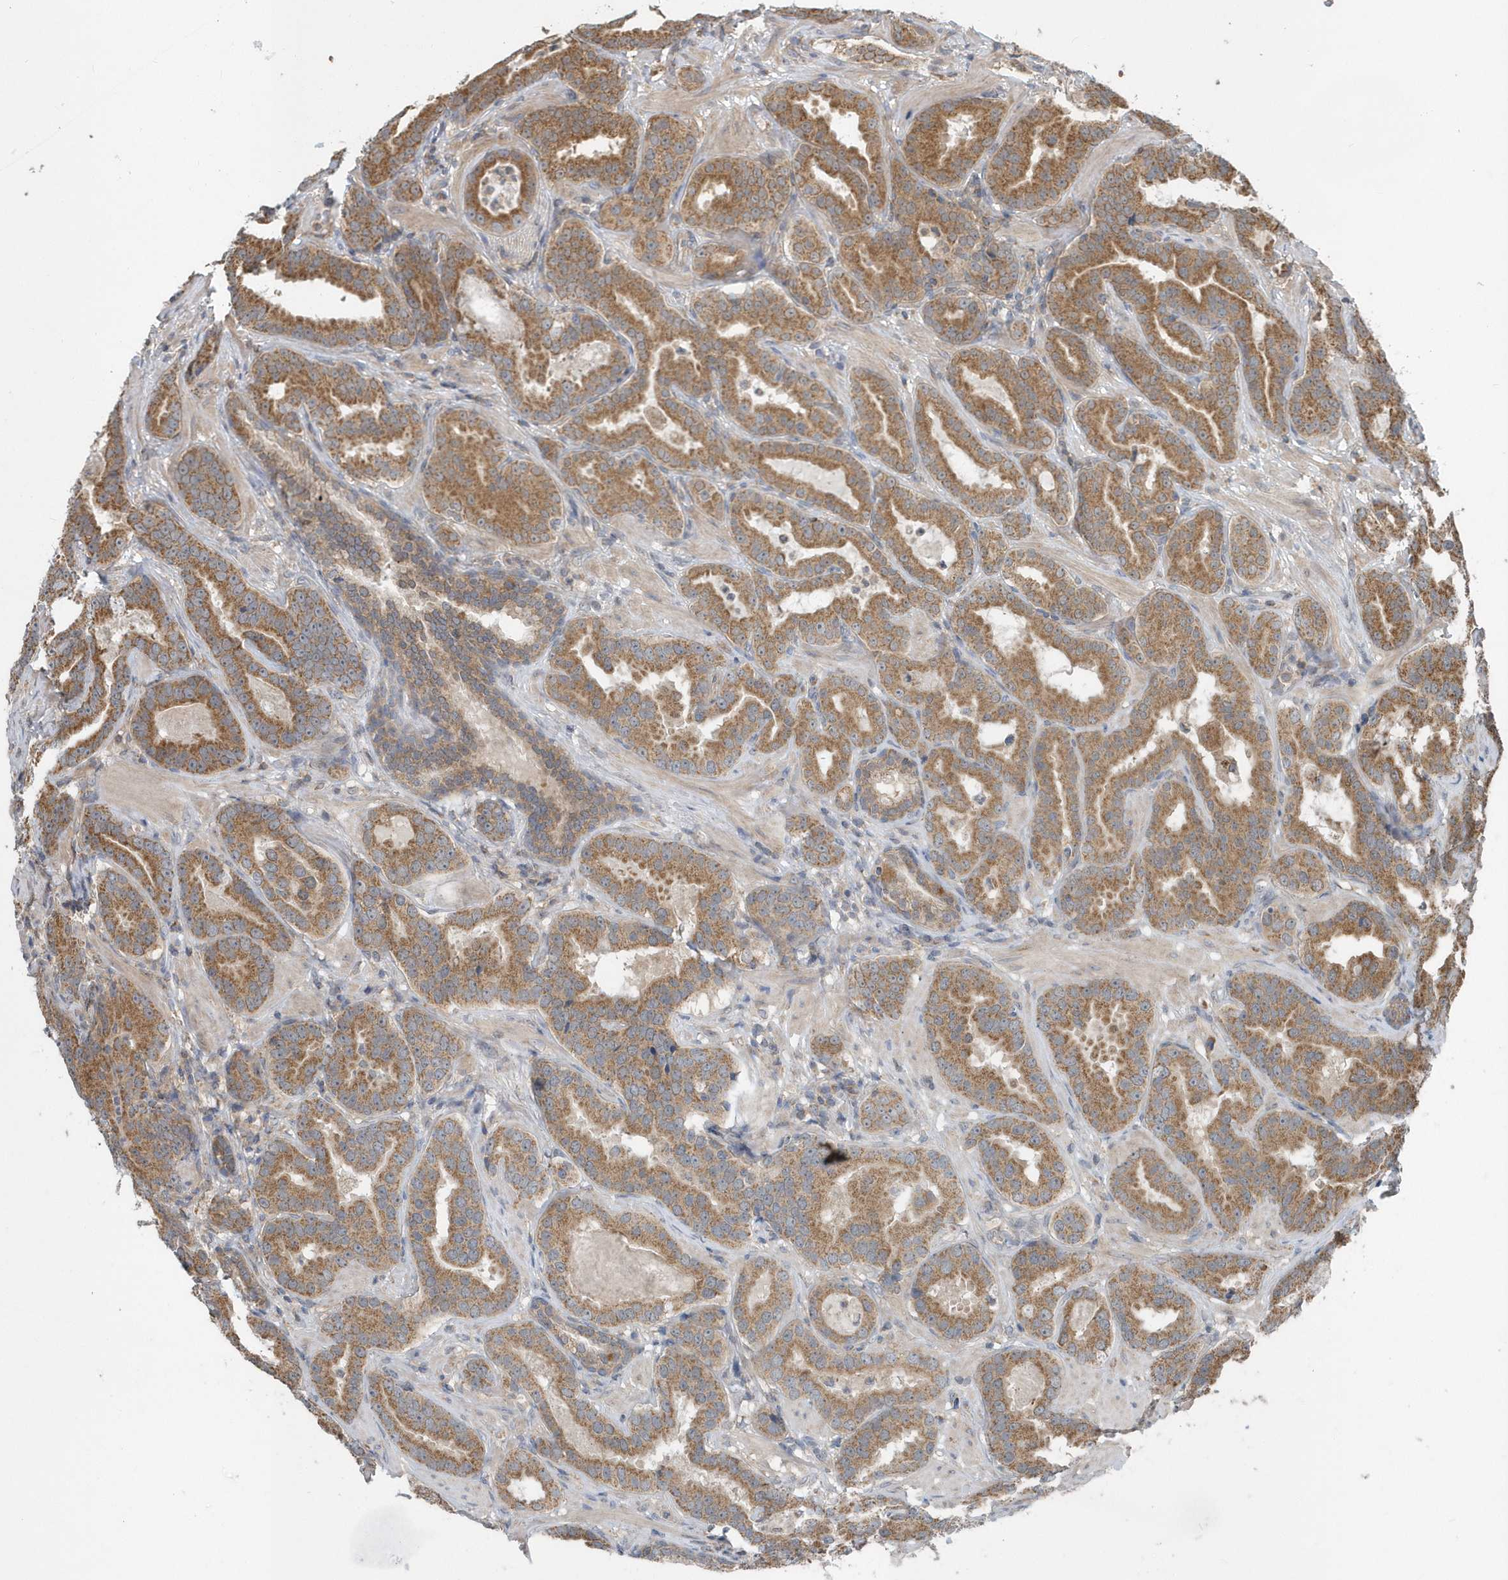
{"staining": {"intensity": "moderate", "quantity": ">75%", "location": "cytoplasmic/membranous"}, "tissue": "prostate cancer", "cell_type": "Tumor cells", "image_type": "cancer", "snomed": [{"axis": "morphology", "description": "Adenocarcinoma, Low grade"}, {"axis": "topography", "description": "Prostate"}], "caption": "Human adenocarcinoma (low-grade) (prostate) stained with a brown dye exhibits moderate cytoplasmic/membranous positive expression in approximately >75% of tumor cells.", "gene": "PPP1R7", "patient": {"sex": "male", "age": 59}}